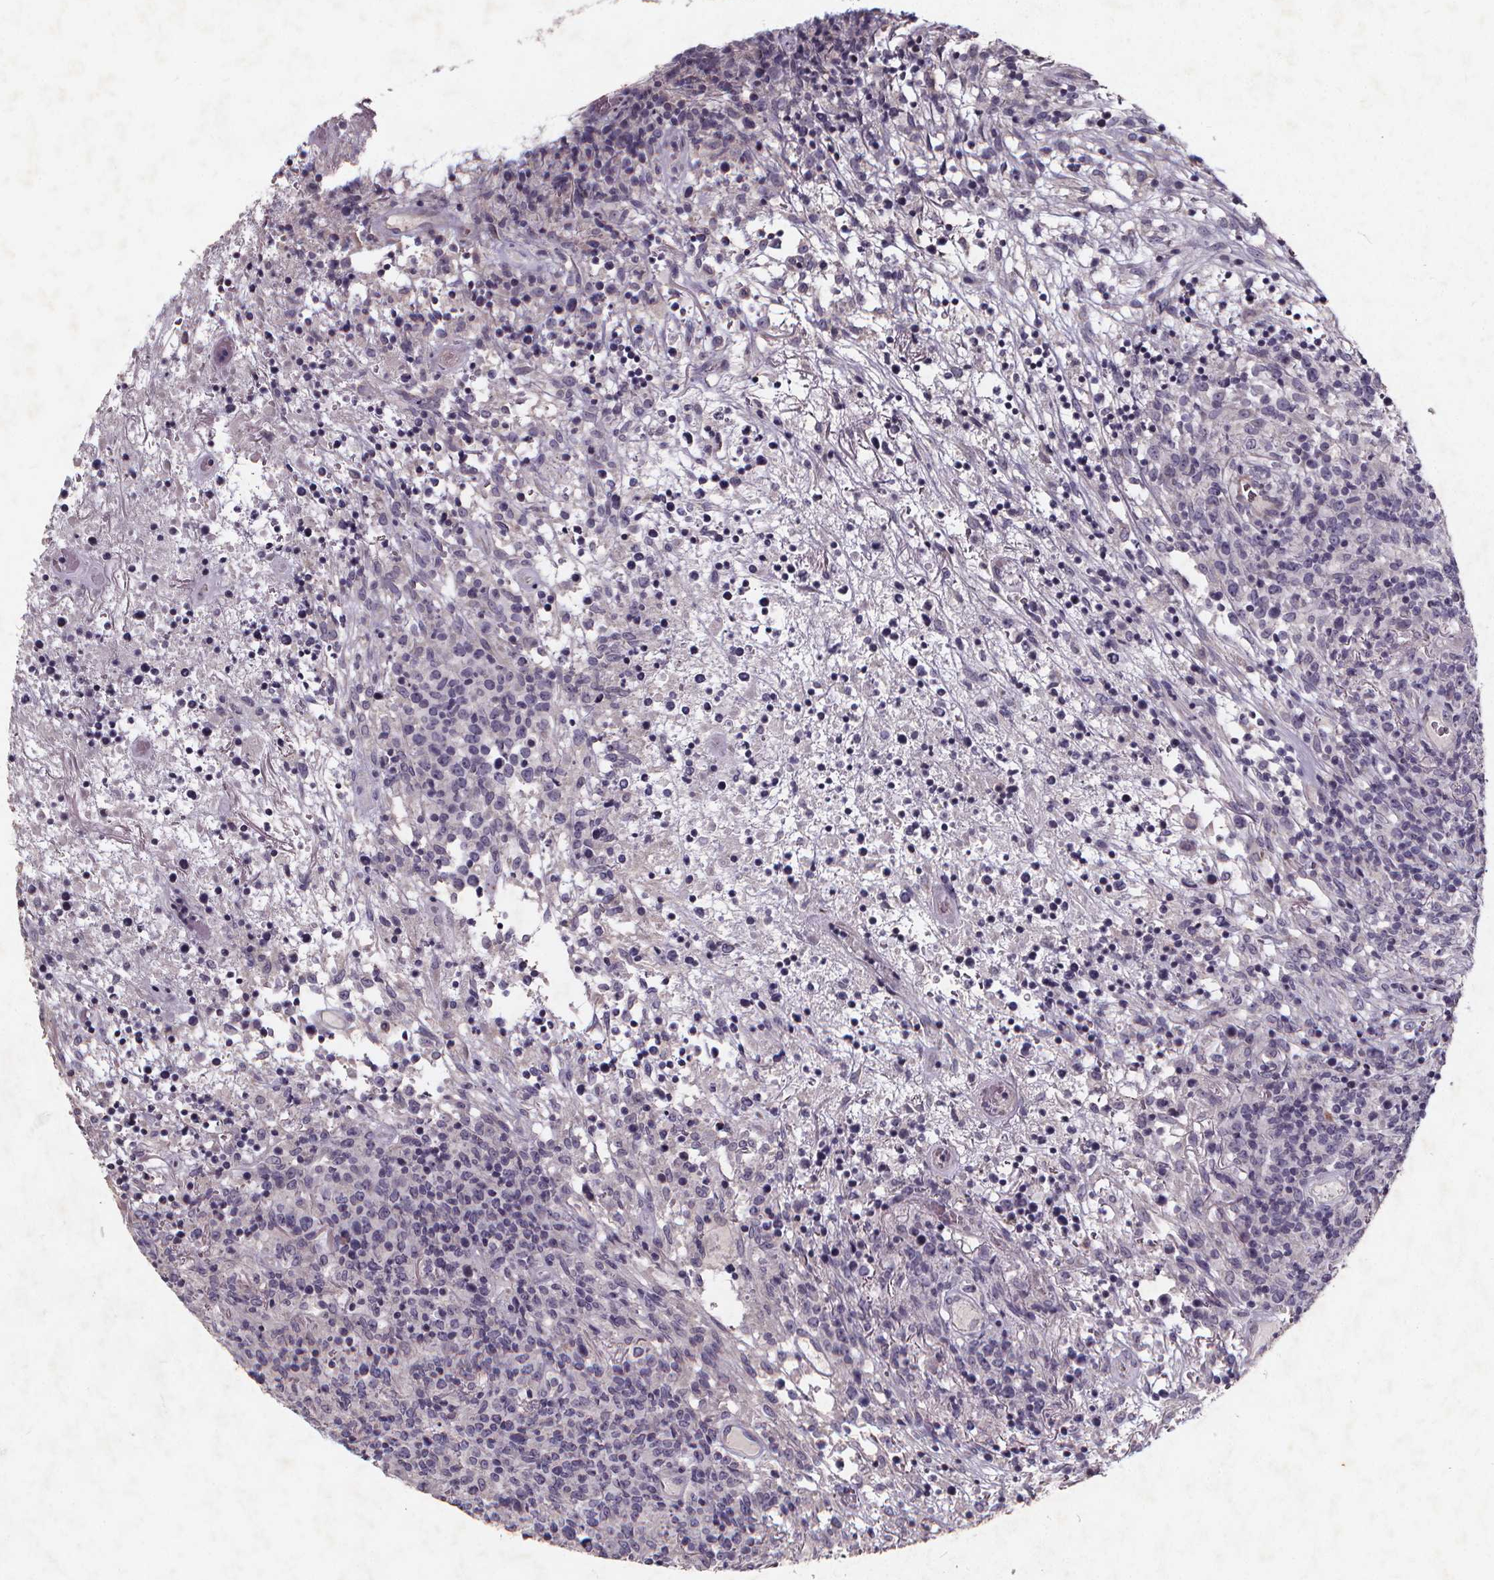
{"staining": {"intensity": "negative", "quantity": "none", "location": "none"}, "tissue": "lymphoma", "cell_type": "Tumor cells", "image_type": "cancer", "snomed": [{"axis": "morphology", "description": "Malignant lymphoma, non-Hodgkin's type, High grade"}, {"axis": "topography", "description": "Lung"}], "caption": "Immunohistochemistry image of high-grade malignant lymphoma, non-Hodgkin's type stained for a protein (brown), which exhibits no expression in tumor cells. (Stains: DAB IHC with hematoxylin counter stain, Microscopy: brightfield microscopy at high magnification).", "gene": "TSPAN14", "patient": {"sex": "male", "age": 79}}